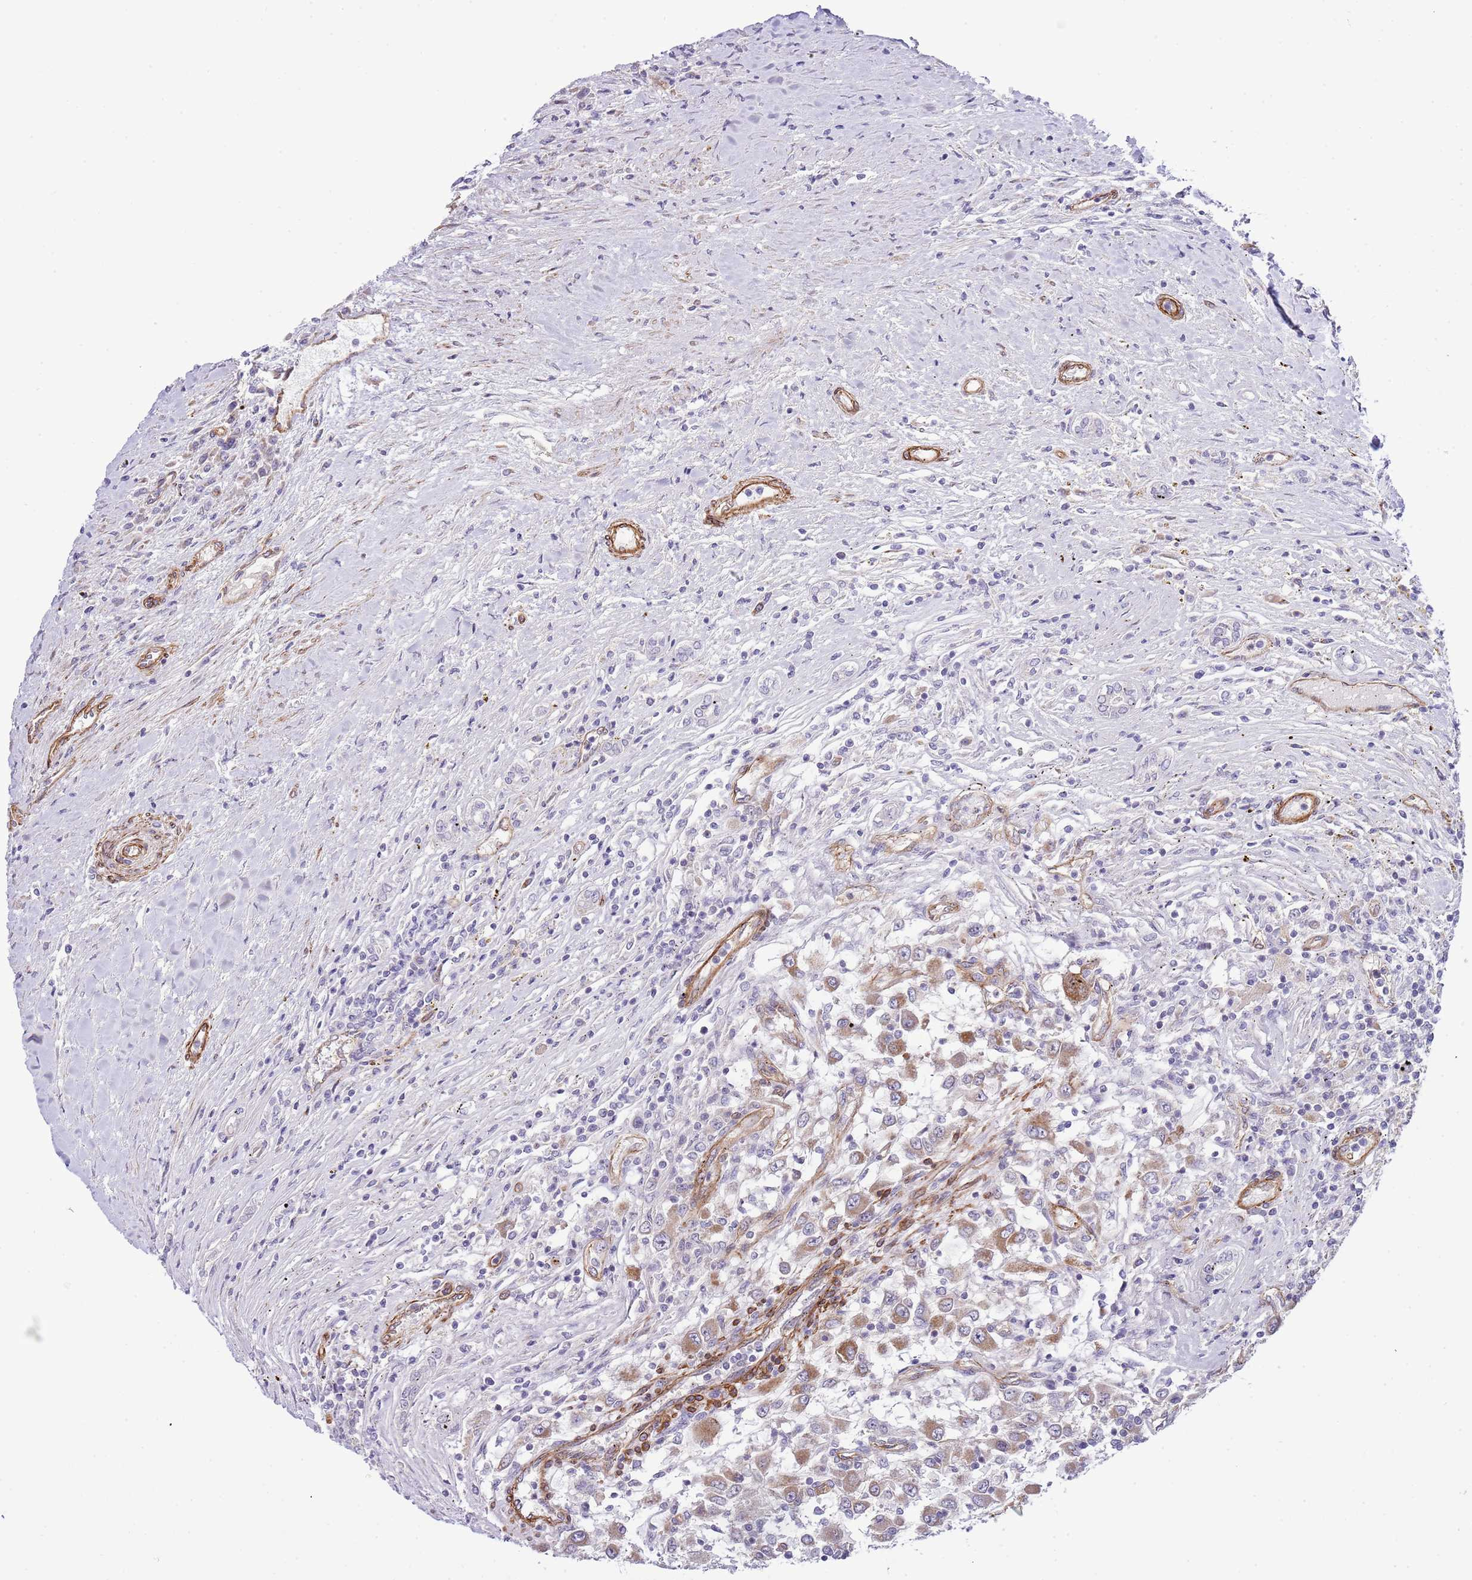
{"staining": {"intensity": "moderate", "quantity": "25%-75%", "location": "cytoplasmic/membranous"}, "tissue": "renal cancer", "cell_type": "Tumor cells", "image_type": "cancer", "snomed": [{"axis": "morphology", "description": "Adenocarcinoma, NOS"}, {"axis": "topography", "description": "Kidney"}], "caption": "Renal adenocarcinoma tissue reveals moderate cytoplasmic/membranous staining in approximately 25%-75% of tumor cells, visualized by immunohistochemistry.", "gene": "NEK3", "patient": {"sex": "female", "age": 67}}